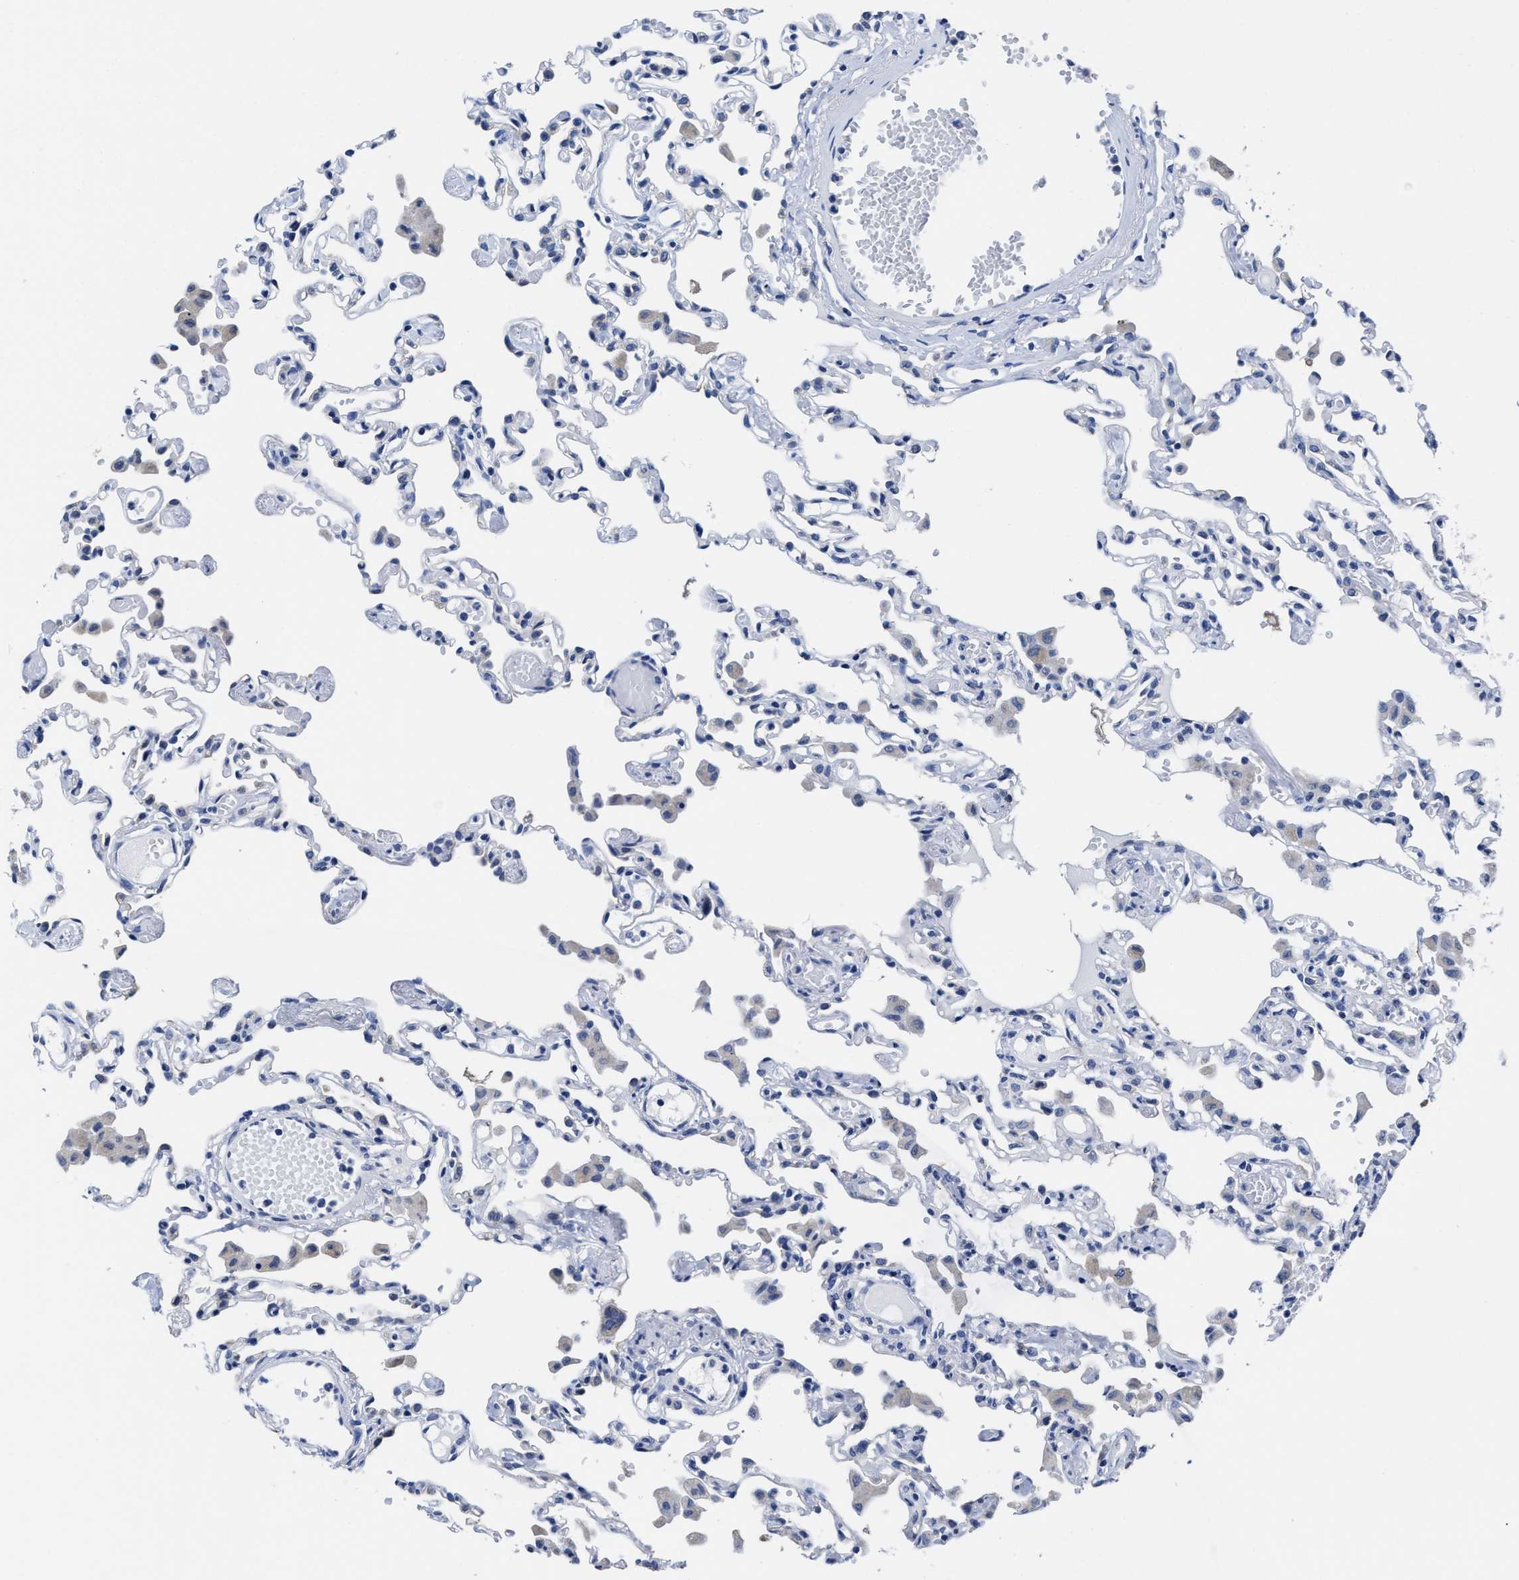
{"staining": {"intensity": "negative", "quantity": "none", "location": "none"}, "tissue": "lung", "cell_type": "Alveolar cells", "image_type": "normal", "snomed": [{"axis": "morphology", "description": "Normal tissue, NOS"}, {"axis": "topography", "description": "Bronchus"}, {"axis": "topography", "description": "Lung"}], "caption": "IHC image of unremarkable lung stained for a protein (brown), which shows no expression in alveolar cells. Nuclei are stained in blue.", "gene": "HOOK1", "patient": {"sex": "female", "age": 49}}